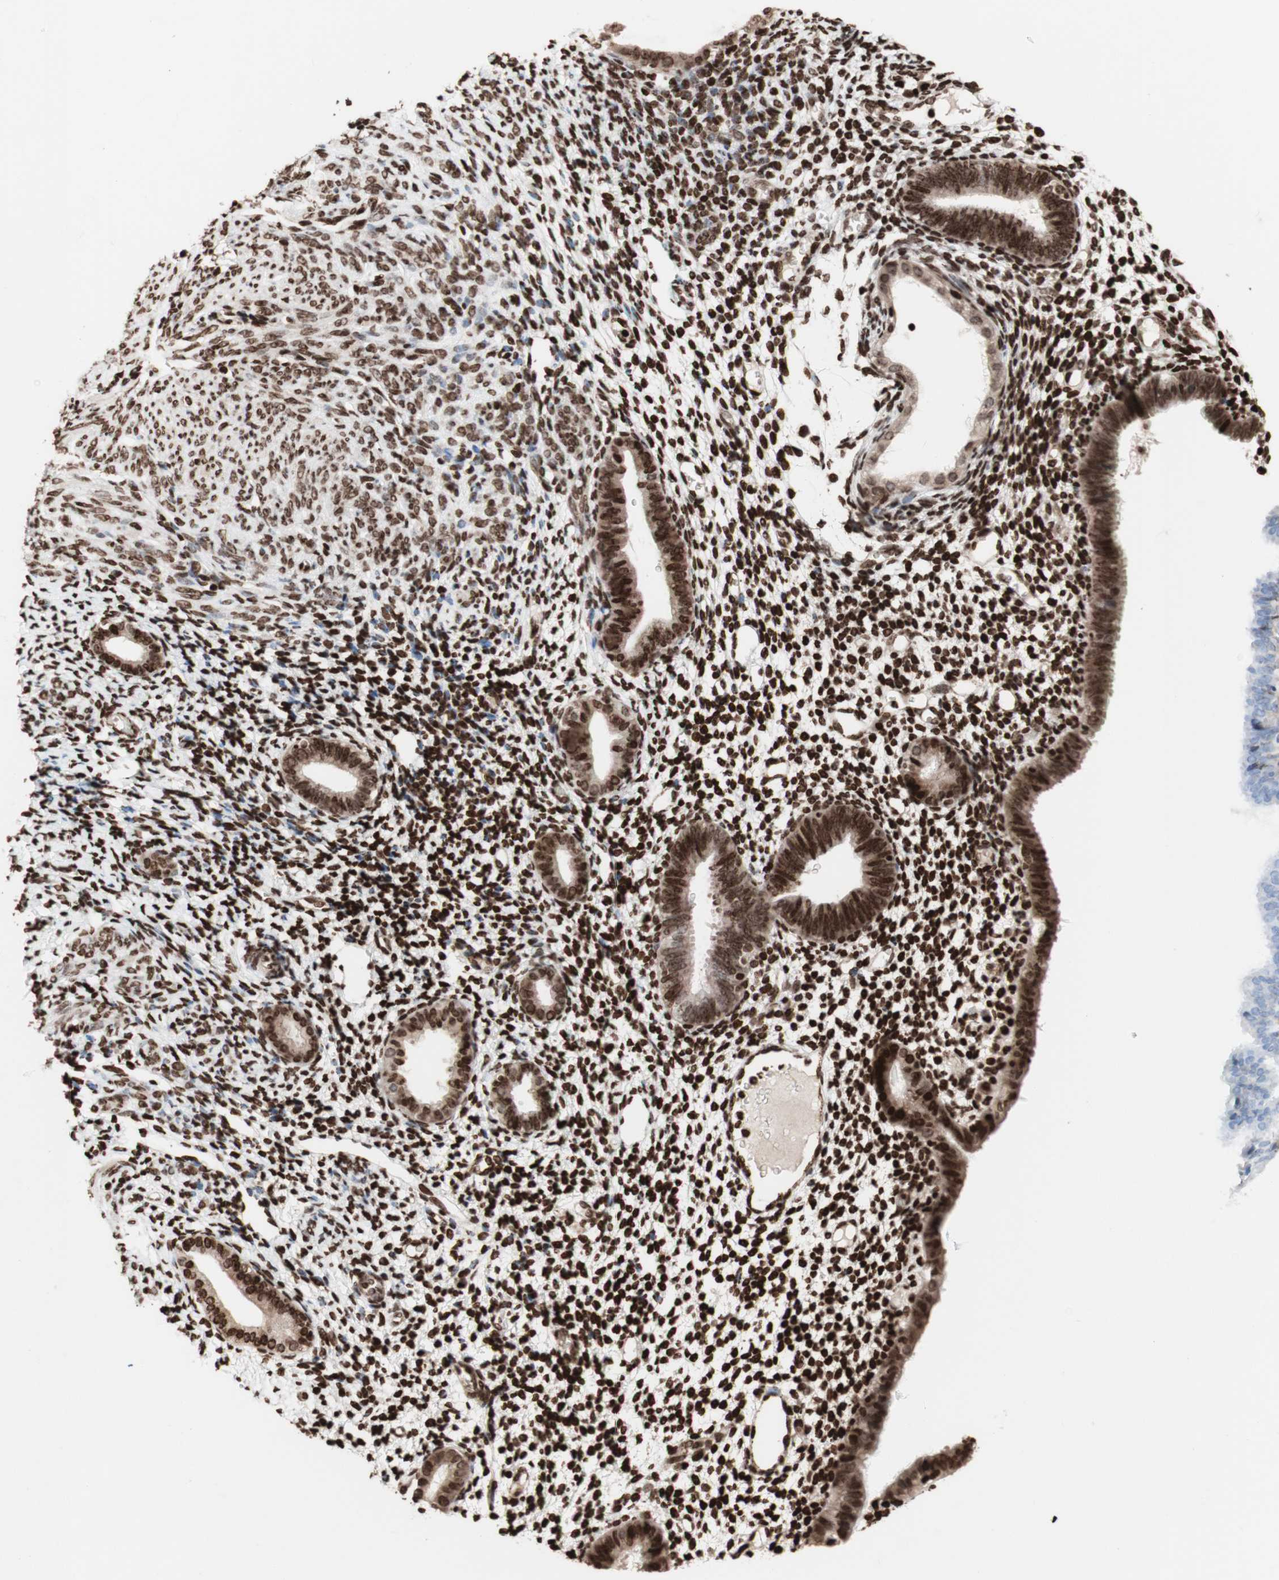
{"staining": {"intensity": "strong", "quantity": ">75%", "location": "nuclear"}, "tissue": "endometrium", "cell_type": "Cells in endometrial stroma", "image_type": "normal", "snomed": [{"axis": "morphology", "description": "Normal tissue, NOS"}, {"axis": "topography", "description": "Endometrium"}], "caption": "Cells in endometrial stroma show high levels of strong nuclear expression in approximately >75% of cells in normal endometrium. (DAB (3,3'-diaminobenzidine) IHC, brown staining for protein, blue staining for nuclei).", "gene": "NCAPD2", "patient": {"sex": "female", "age": 61}}